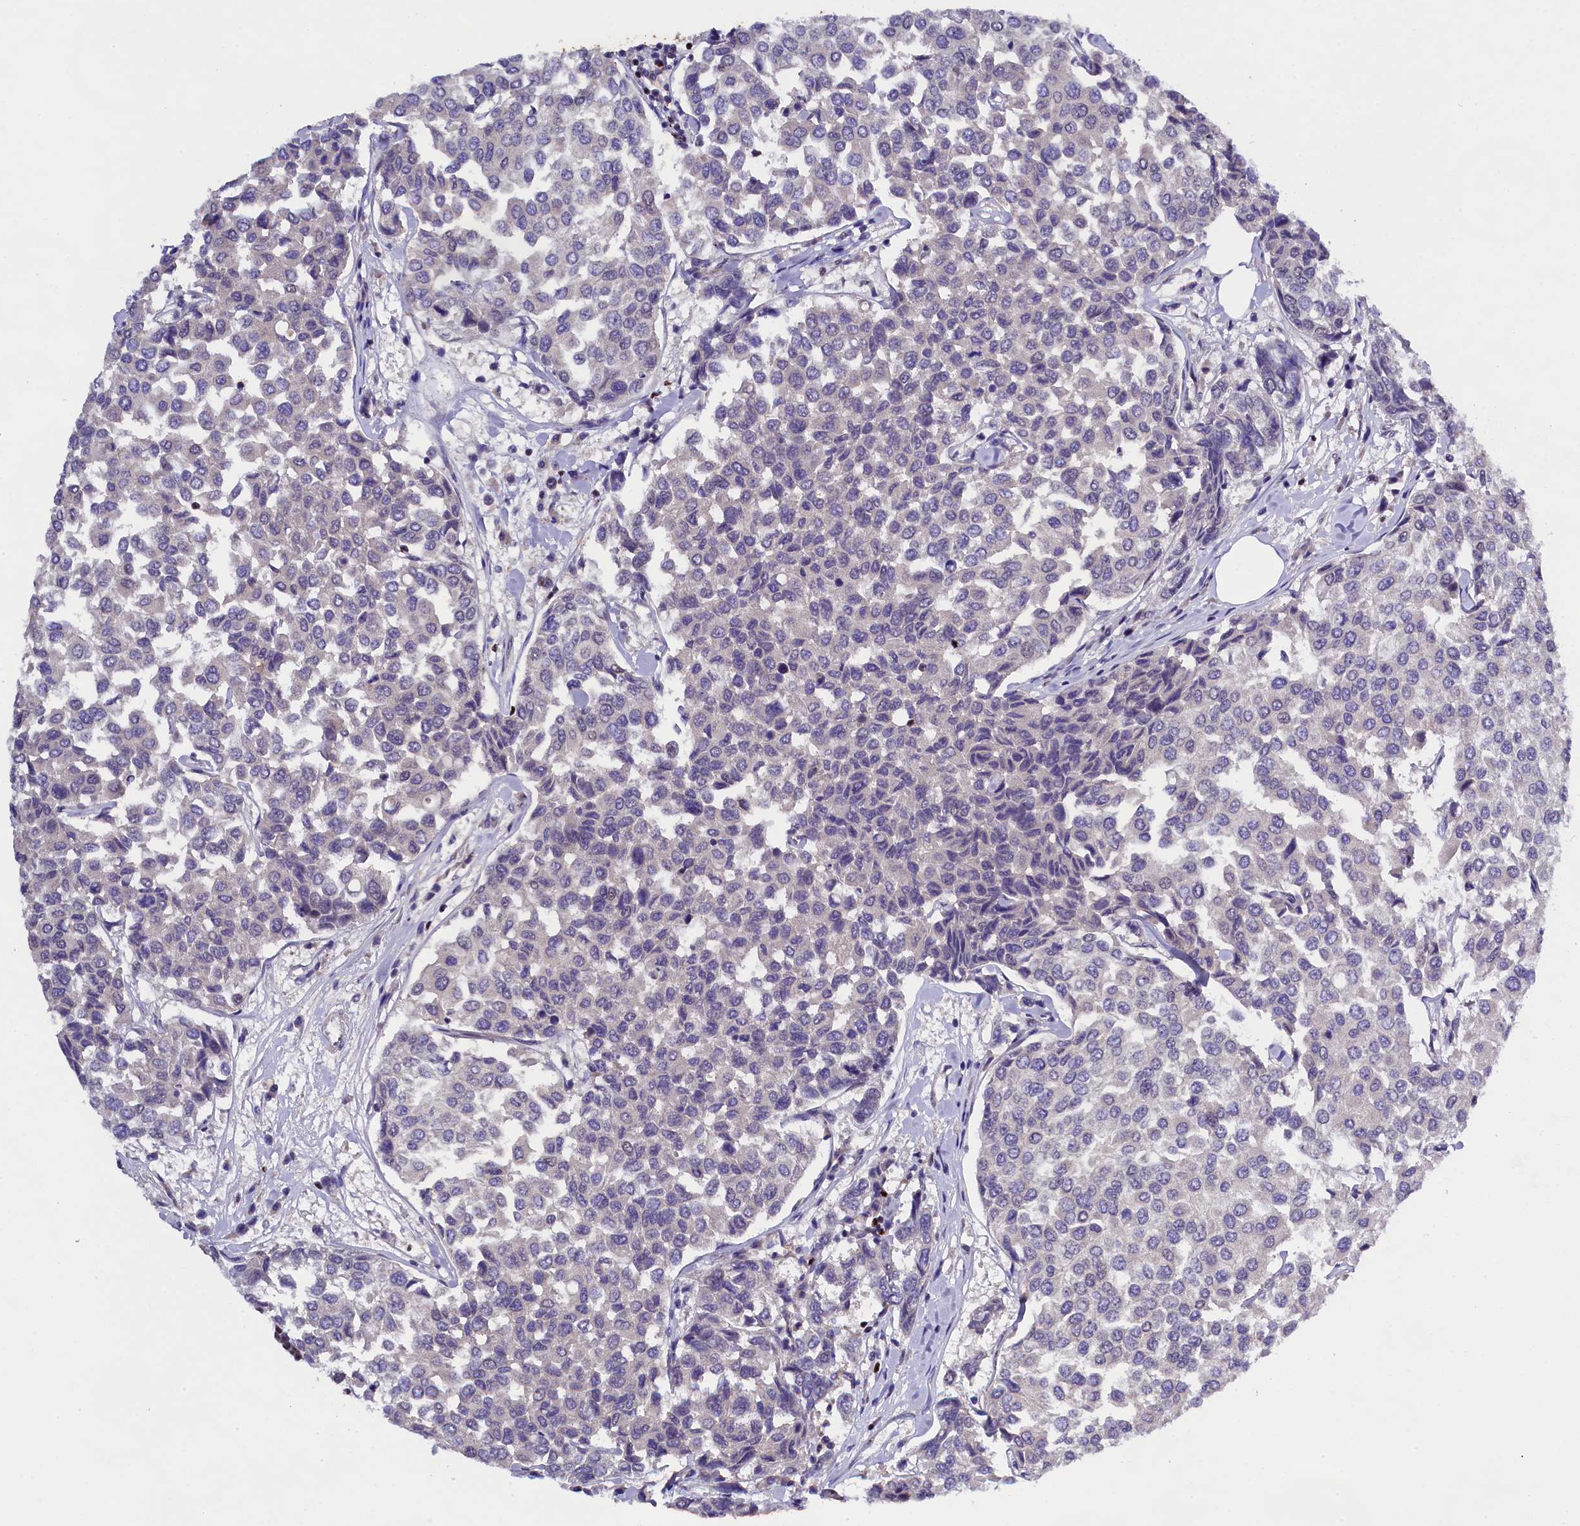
{"staining": {"intensity": "negative", "quantity": "none", "location": "none"}, "tissue": "breast cancer", "cell_type": "Tumor cells", "image_type": "cancer", "snomed": [{"axis": "morphology", "description": "Duct carcinoma"}, {"axis": "topography", "description": "Breast"}], "caption": "An IHC micrograph of breast cancer (infiltrating ductal carcinoma) is shown. There is no staining in tumor cells of breast cancer (infiltrating ductal carcinoma).", "gene": "SP4", "patient": {"sex": "female", "age": 55}}